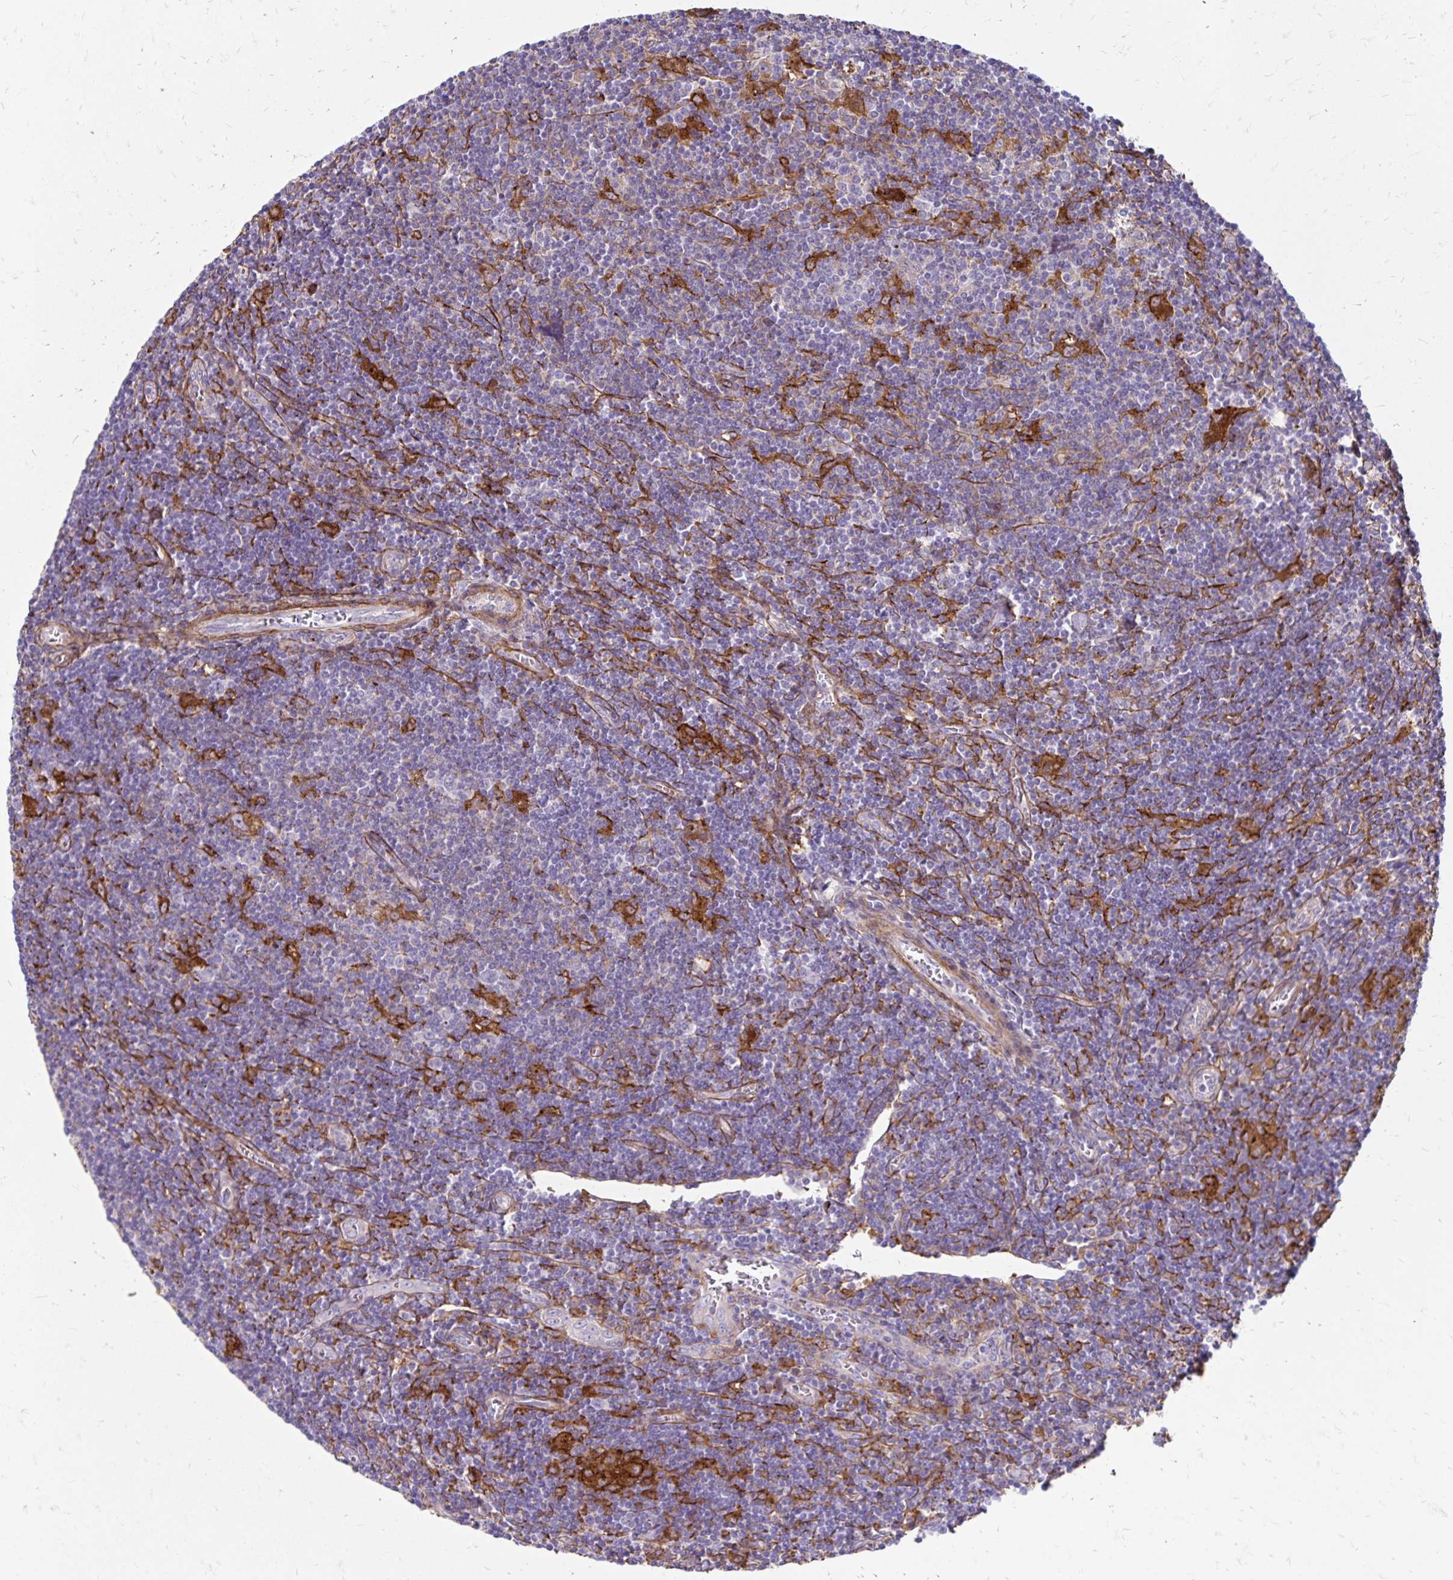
{"staining": {"intensity": "negative", "quantity": "none", "location": "none"}, "tissue": "lymphoma", "cell_type": "Tumor cells", "image_type": "cancer", "snomed": [{"axis": "morphology", "description": "Hodgkin's disease, NOS"}, {"axis": "topography", "description": "Lymph node"}], "caption": "The photomicrograph exhibits no significant positivity in tumor cells of lymphoma.", "gene": "TNS3", "patient": {"sex": "male", "age": 40}}